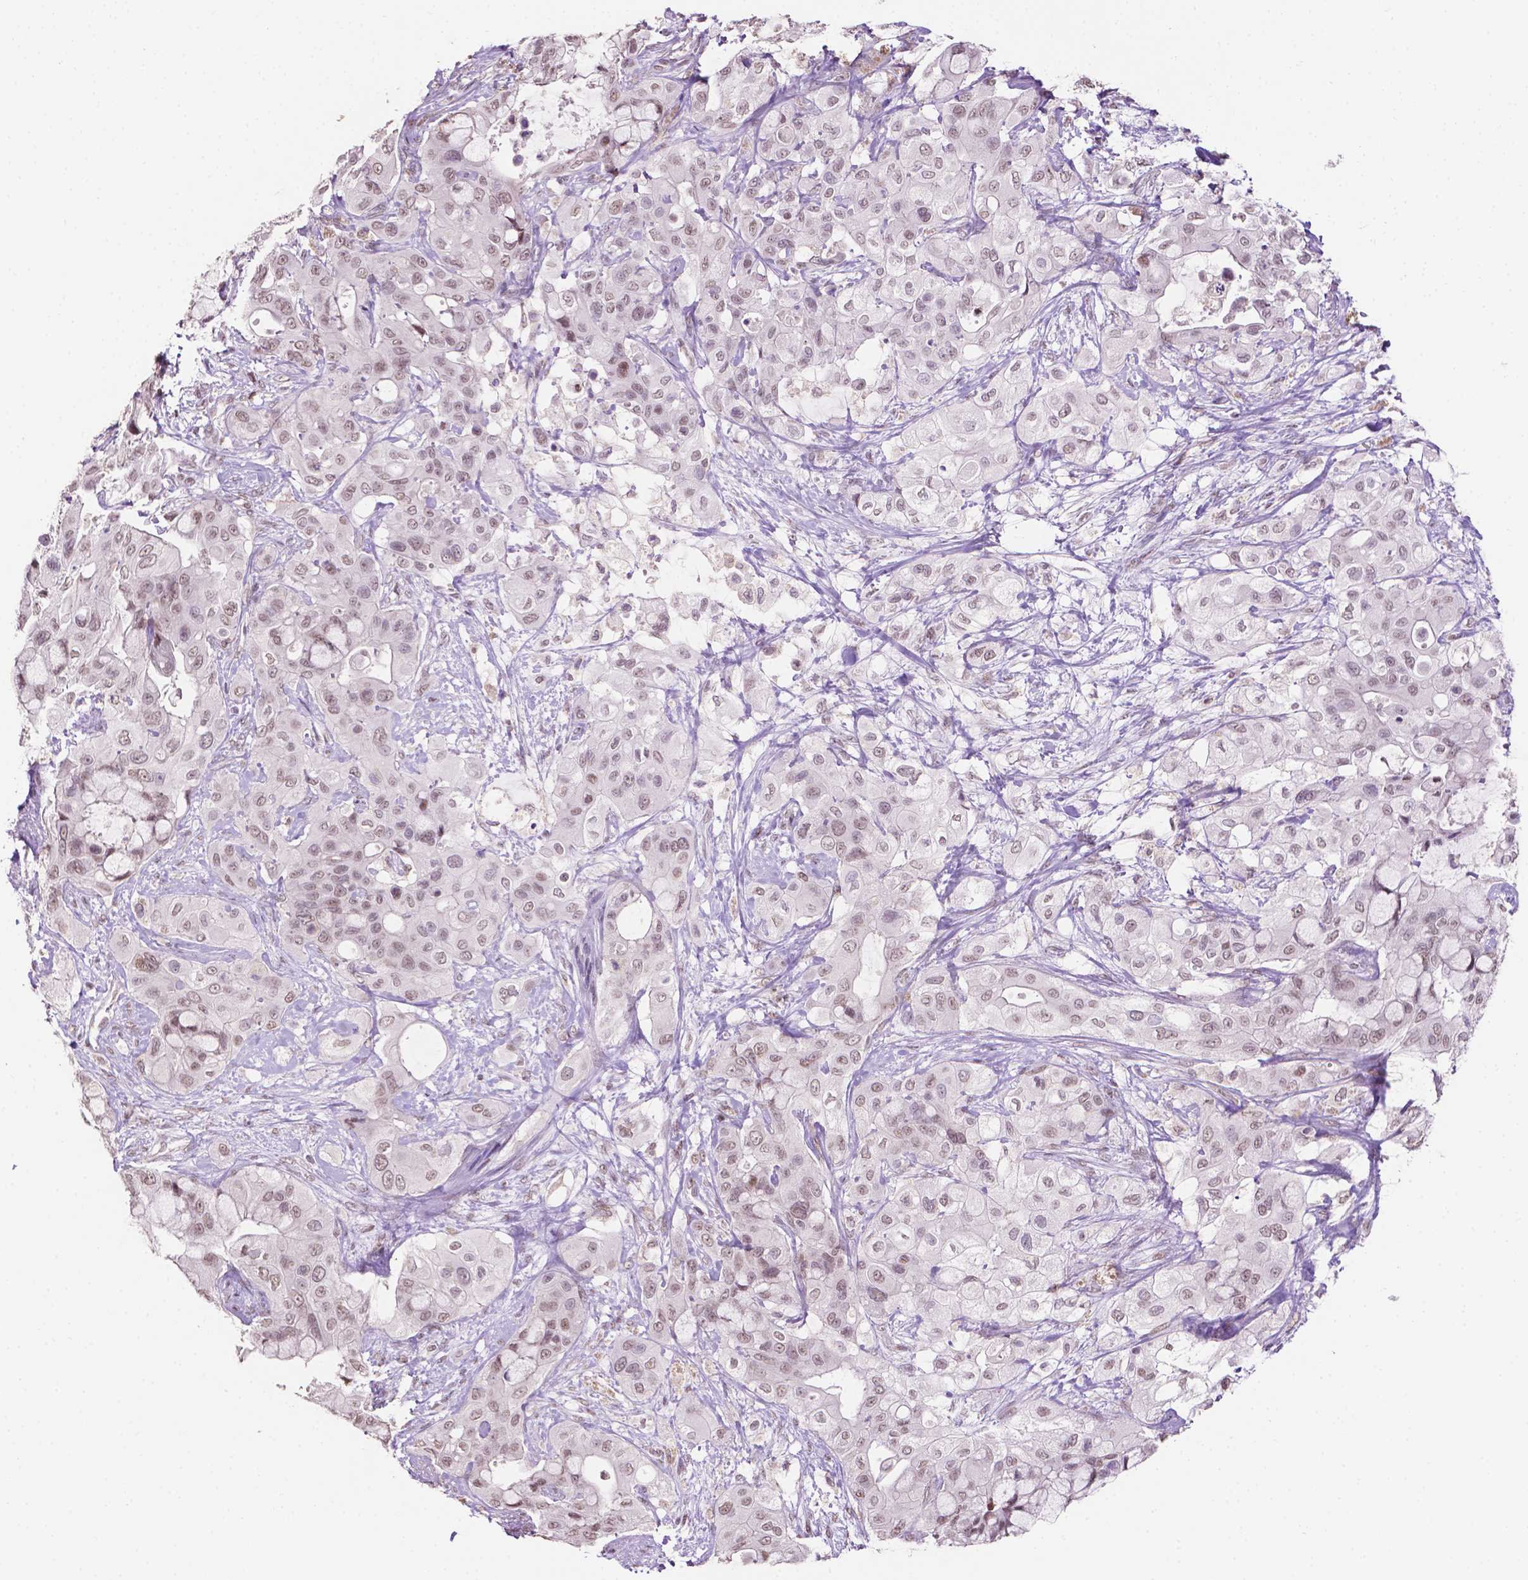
{"staining": {"intensity": "weak", "quantity": ">75%", "location": "nuclear"}, "tissue": "pancreatic cancer", "cell_type": "Tumor cells", "image_type": "cancer", "snomed": [{"axis": "morphology", "description": "Adenocarcinoma, NOS"}, {"axis": "topography", "description": "Pancreas"}], "caption": "Tumor cells demonstrate weak nuclear staining in approximately >75% of cells in pancreatic cancer.", "gene": "PTPN6", "patient": {"sex": "male", "age": 71}}